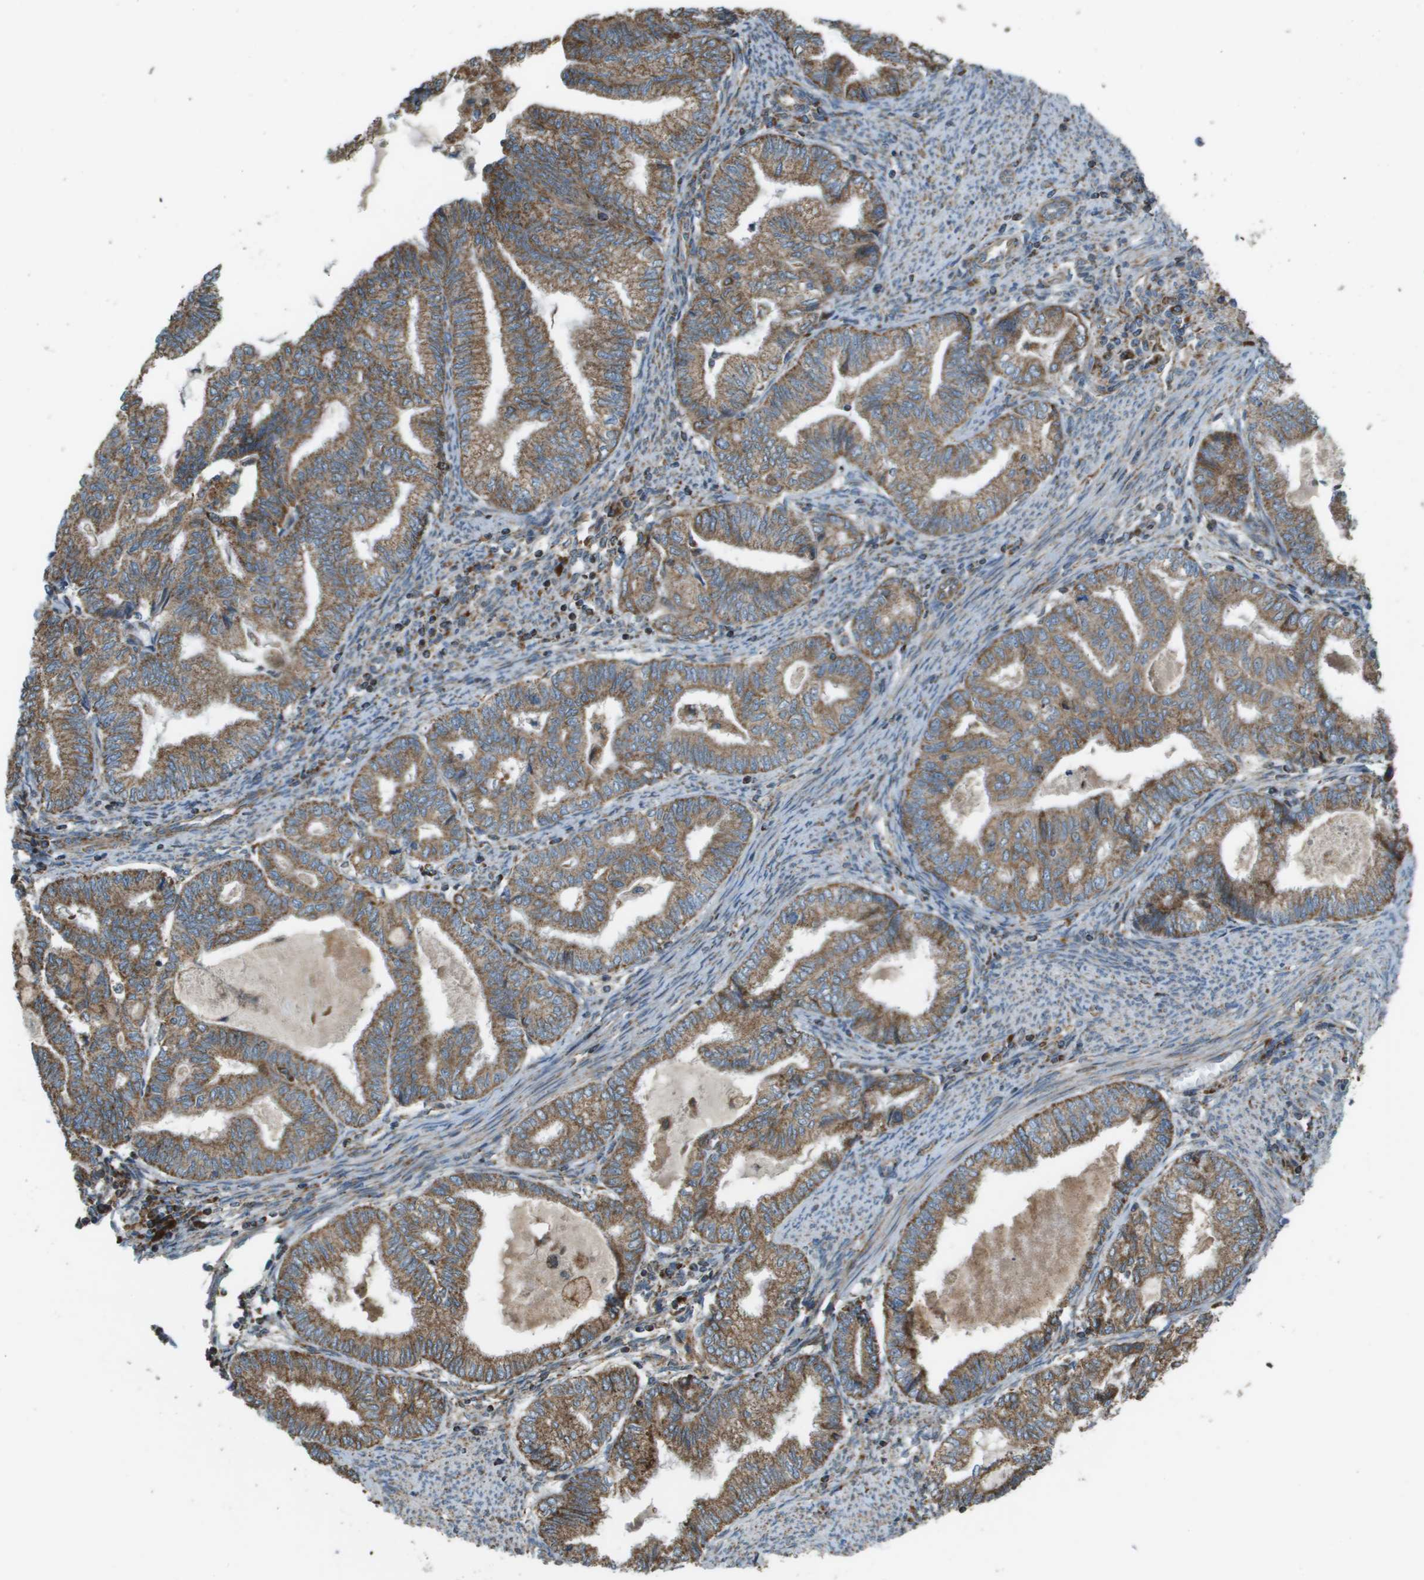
{"staining": {"intensity": "moderate", "quantity": ">75%", "location": "cytoplasmic/membranous"}, "tissue": "endometrial cancer", "cell_type": "Tumor cells", "image_type": "cancer", "snomed": [{"axis": "morphology", "description": "Adenocarcinoma, NOS"}, {"axis": "topography", "description": "Endometrium"}], "caption": "The photomicrograph exhibits immunohistochemical staining of endometrial cancer (adenocarcinoma). There is moderate cytoplasmic/membranous expression is present in about >75% of tumor cells.", "gene": "NRK", "patient": {"sex": "female", "age": 79}}